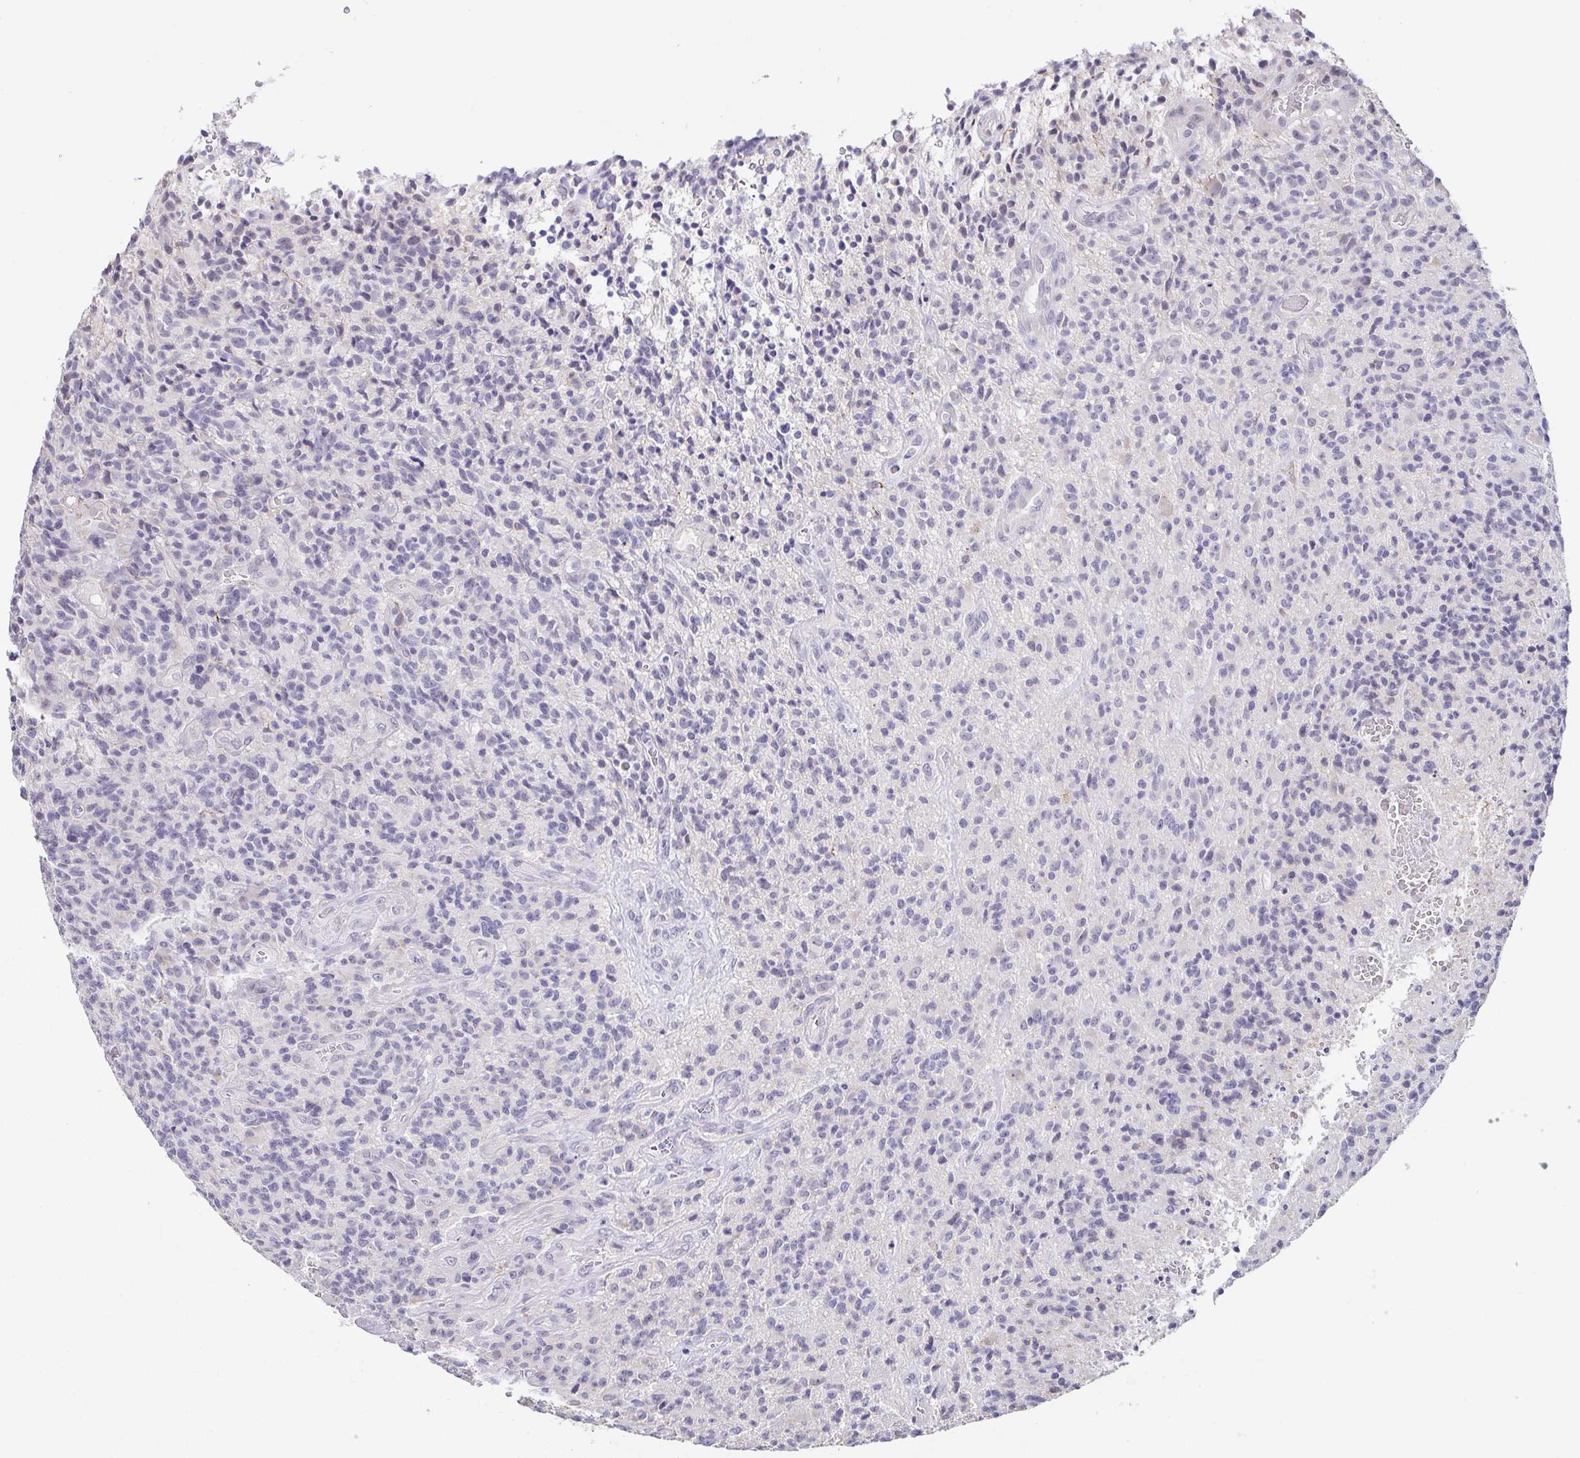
{"staining": {"intensity": "negative", "quantity": "none", "location": "none"}, "tissue": "glioma", "cell_type": "Tumor cells", "image_type": "cancer", "snomed": [{"axis": "morphology", "description": "Glioma, malignant, High grade"}, {"axis": "topography", "description": "Brain"}], "caption": "There is no significant staining in tumor cells of malignant glioma (high-grade).", "gene": "NEFH", "patient": {"sex": "male", "age": 76}}